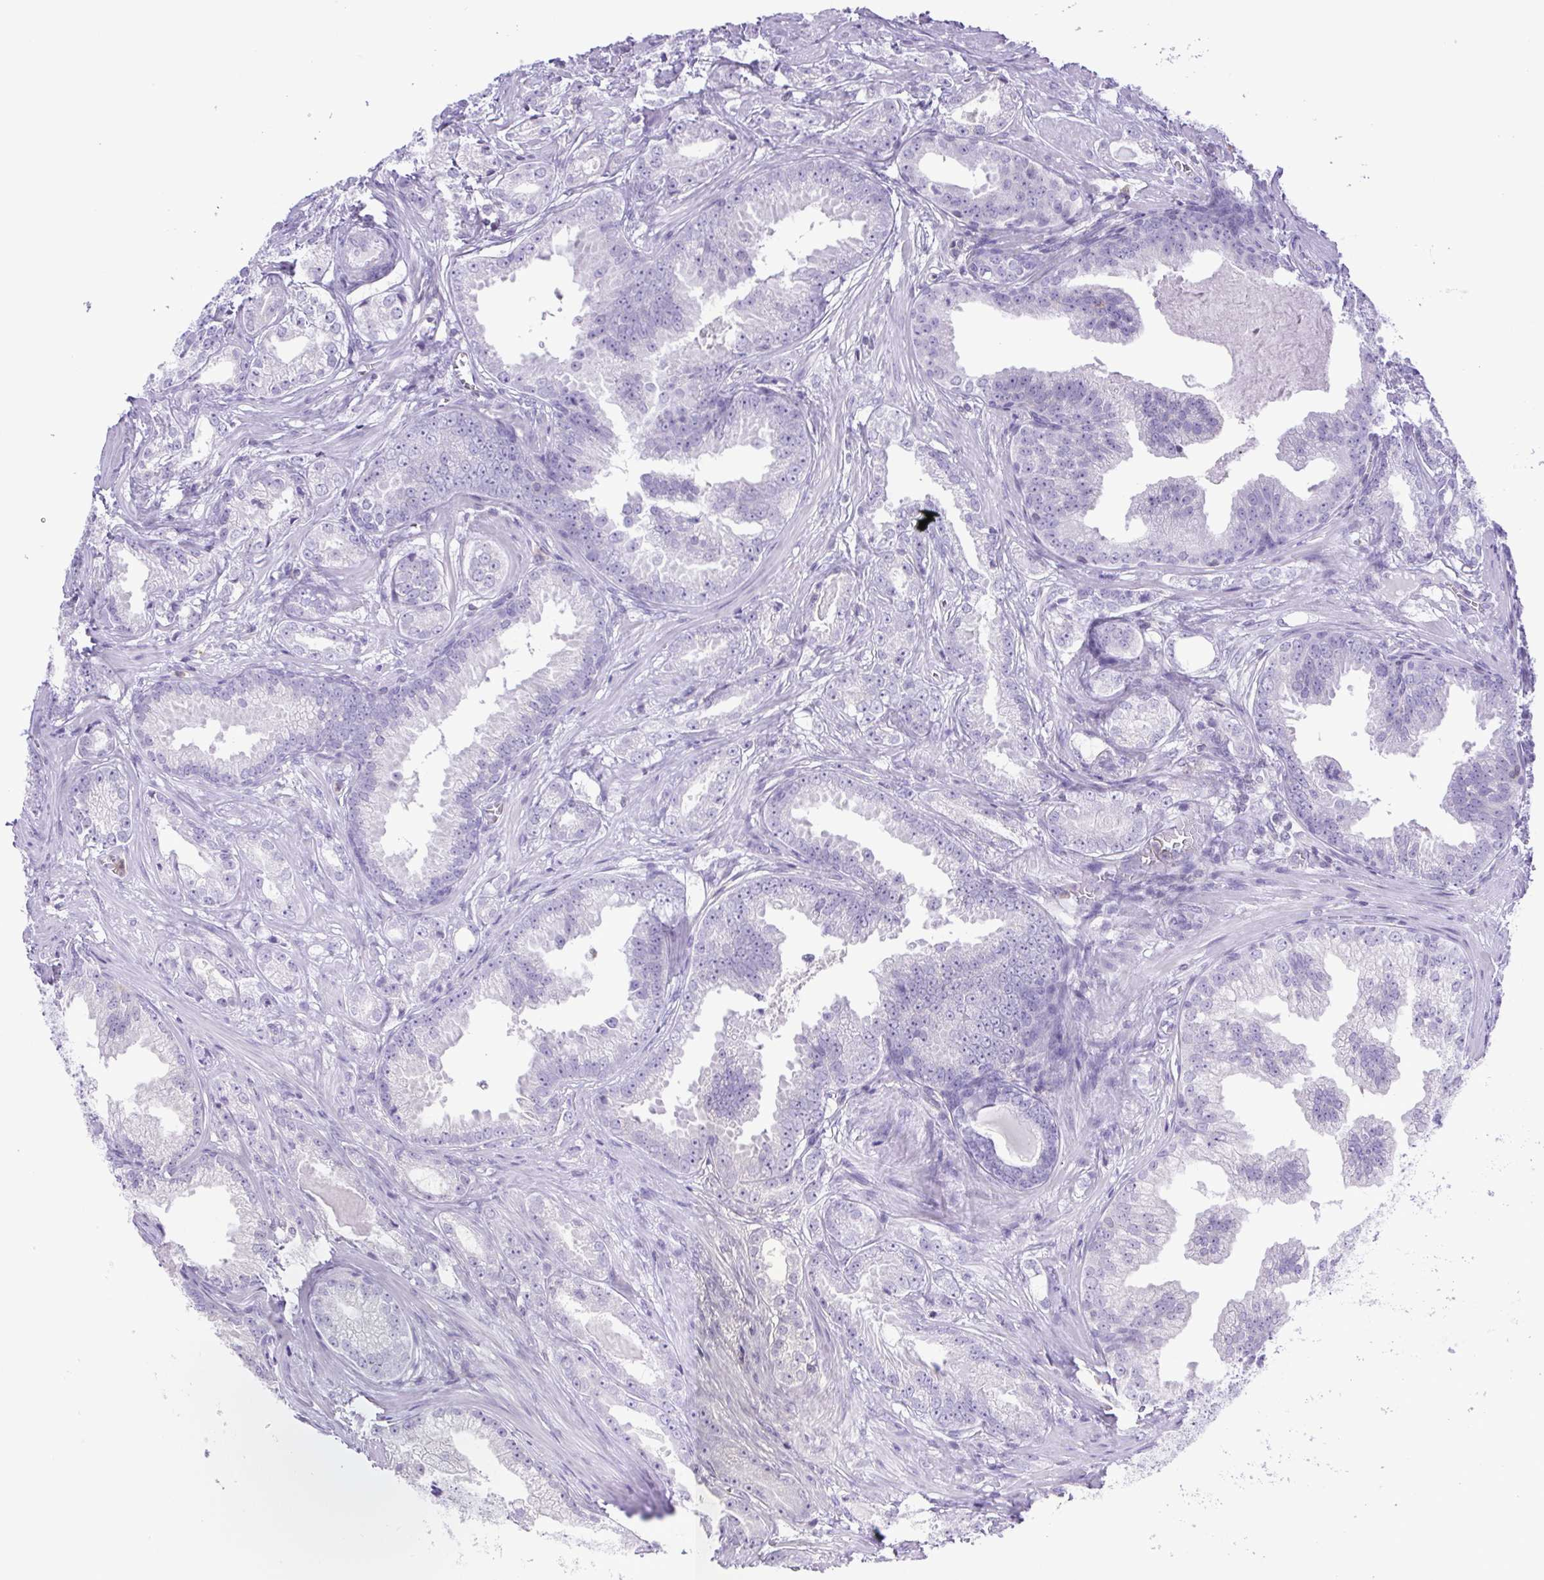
{"staining": {"intensity": "negative", "quantity": "none", "location": "none"}, "tissue": "prostate cancer", "cell_type": "Tumor cells", "image_type": "cancer", "snomed": [{"axis": "morphology", "description": "Adenocarcinoma, Low grade"}, {"axis": "topography", "description": "Prostate"}], "caption": "IHC photomicrograph of neoplastic tissue: prostate cancer (low-grade adenocarcinoma) stained with DAB reveals no significant protein positivity in tumor cells.", "gene": "SYNPR", "patient": {"sex": "male", "age": 65}}